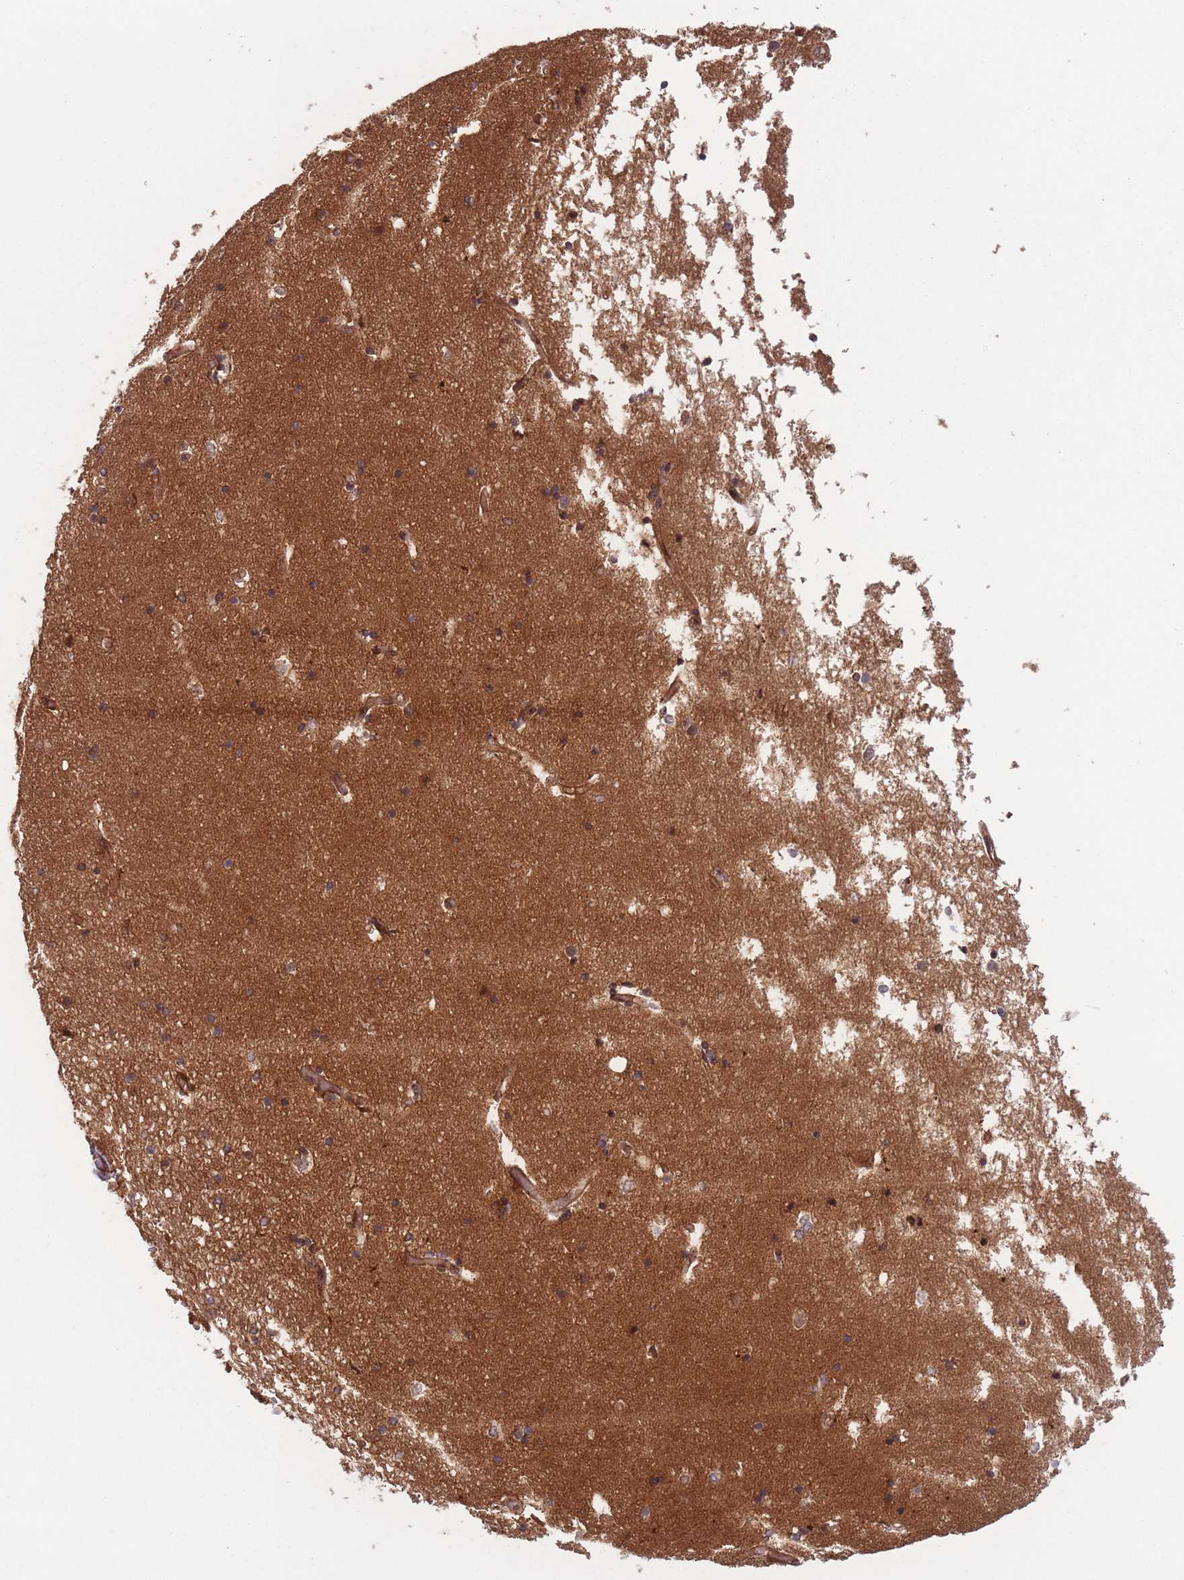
{"staining": {"intensity": "moderate", "quantity": ">75%", "location": "cytoplasmic/membranous"}, "tissue": "hippocampus", "cell_type": "Glial cells", "image_type": "normal", "snomed": [{"axis": "morphology", "description": "Normal tissue, NOS"}, {"axis": "topography", "description": "Hippocampus"}], "caption": "About >75% of glial cells in unremarkable human hippocampus display moderate cytoplasmic/membranous protein expression as visualized by brown immunohistochemical staining.", "gene": "PODXL2", "patient": {"sex": "male", "age": 45}}